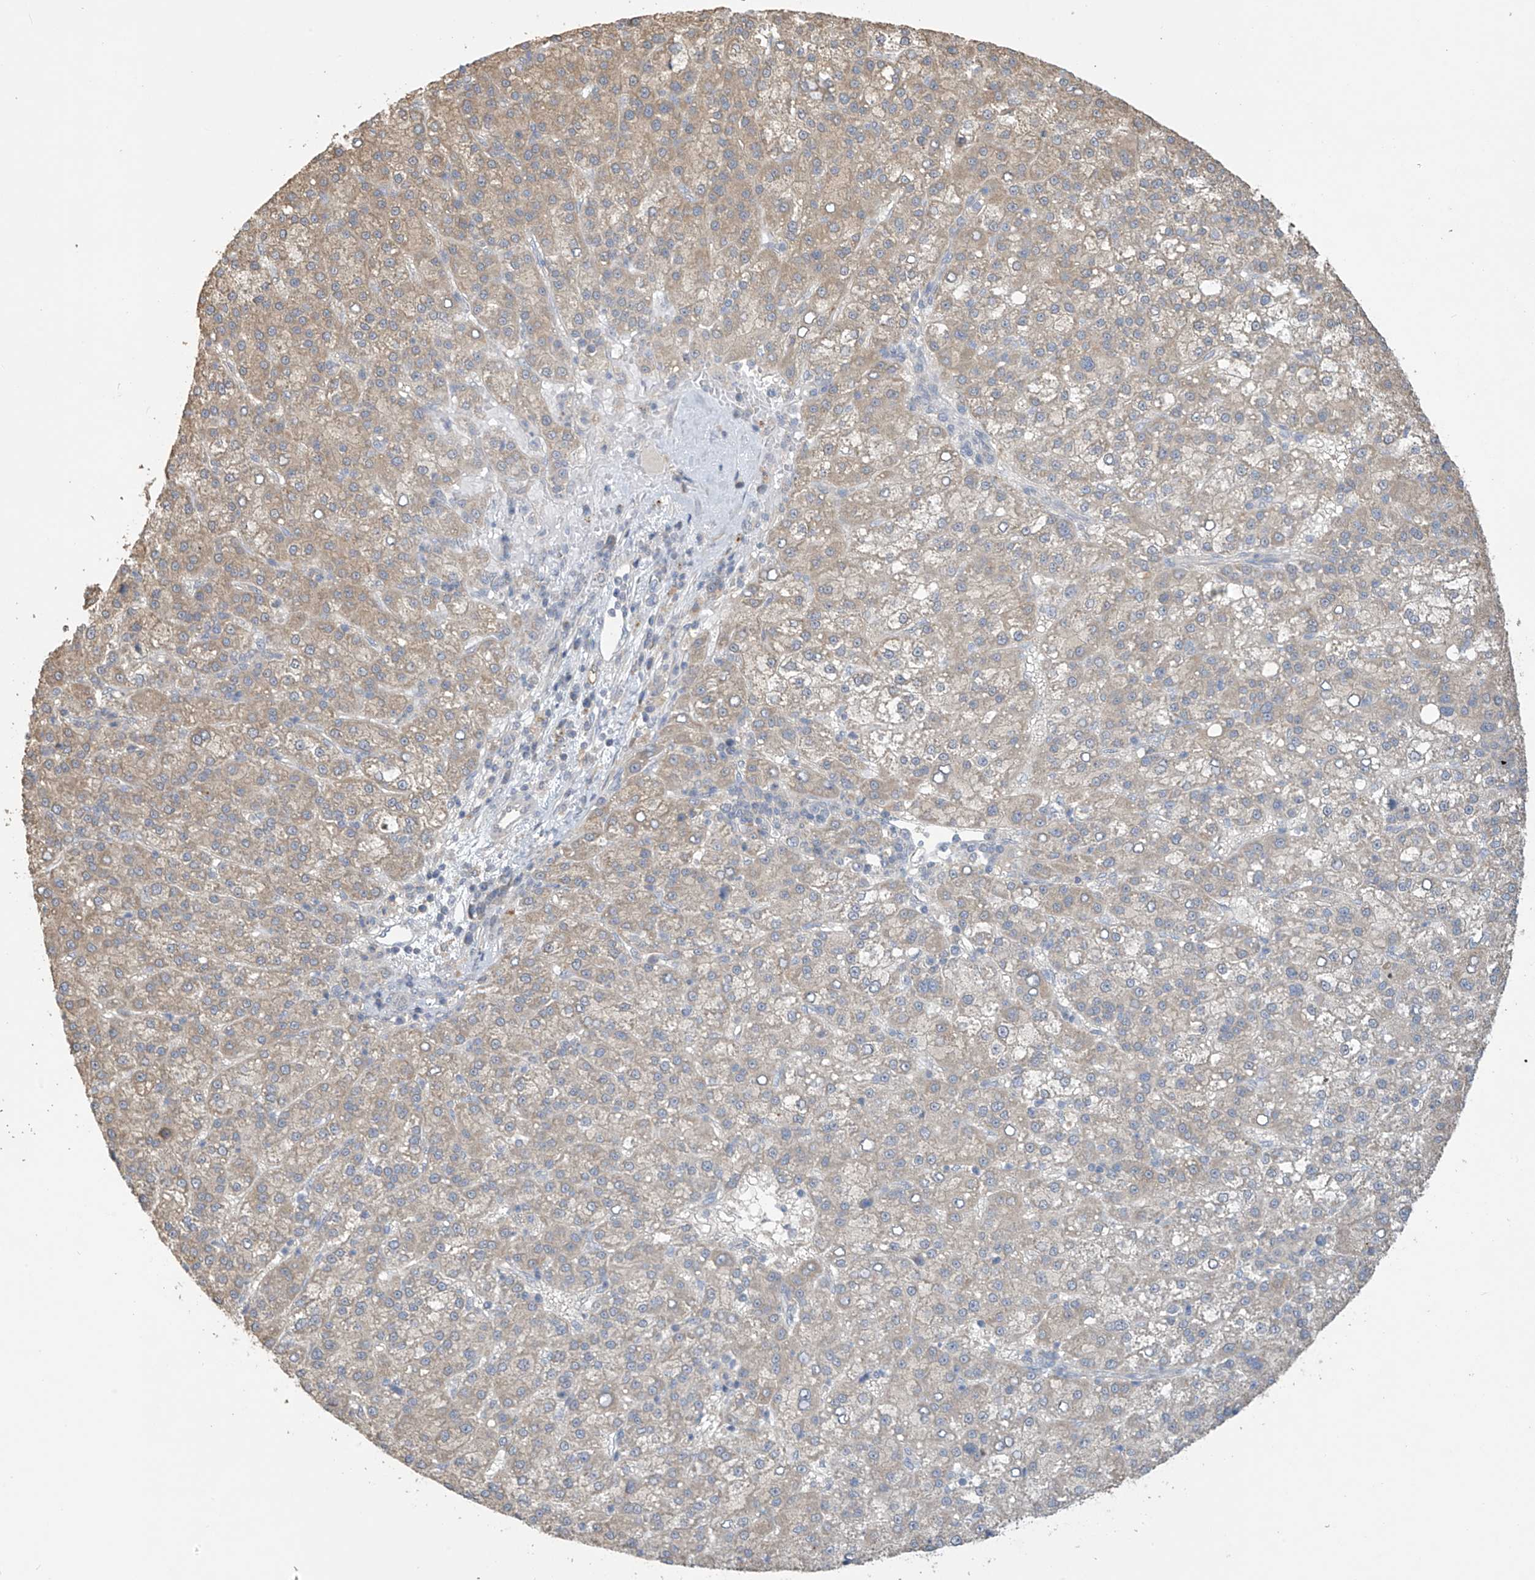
{"staining": {"intensity": "weak", "quantity": "25%-75%", "location": "cytoplasmic/membranous"}, "tissue": "liver cancer", "cell_type": "Tumor cells", "image_type": "cancer", "snomed": [{"axis": "morphology", "description": "Carcinoma, Hepatocellular, NOS"}, {"axis": "topography", "description": "Liver"}], "caption": "A histopathology image showing weak cytoplasmic/membranous expression in approximately 25%-75% of tumor cells in liver cancer, as visualized by brown immunohistochemical staining.", "gene": "SLFN14", "patient": {"sex": "female", "age": 58}}